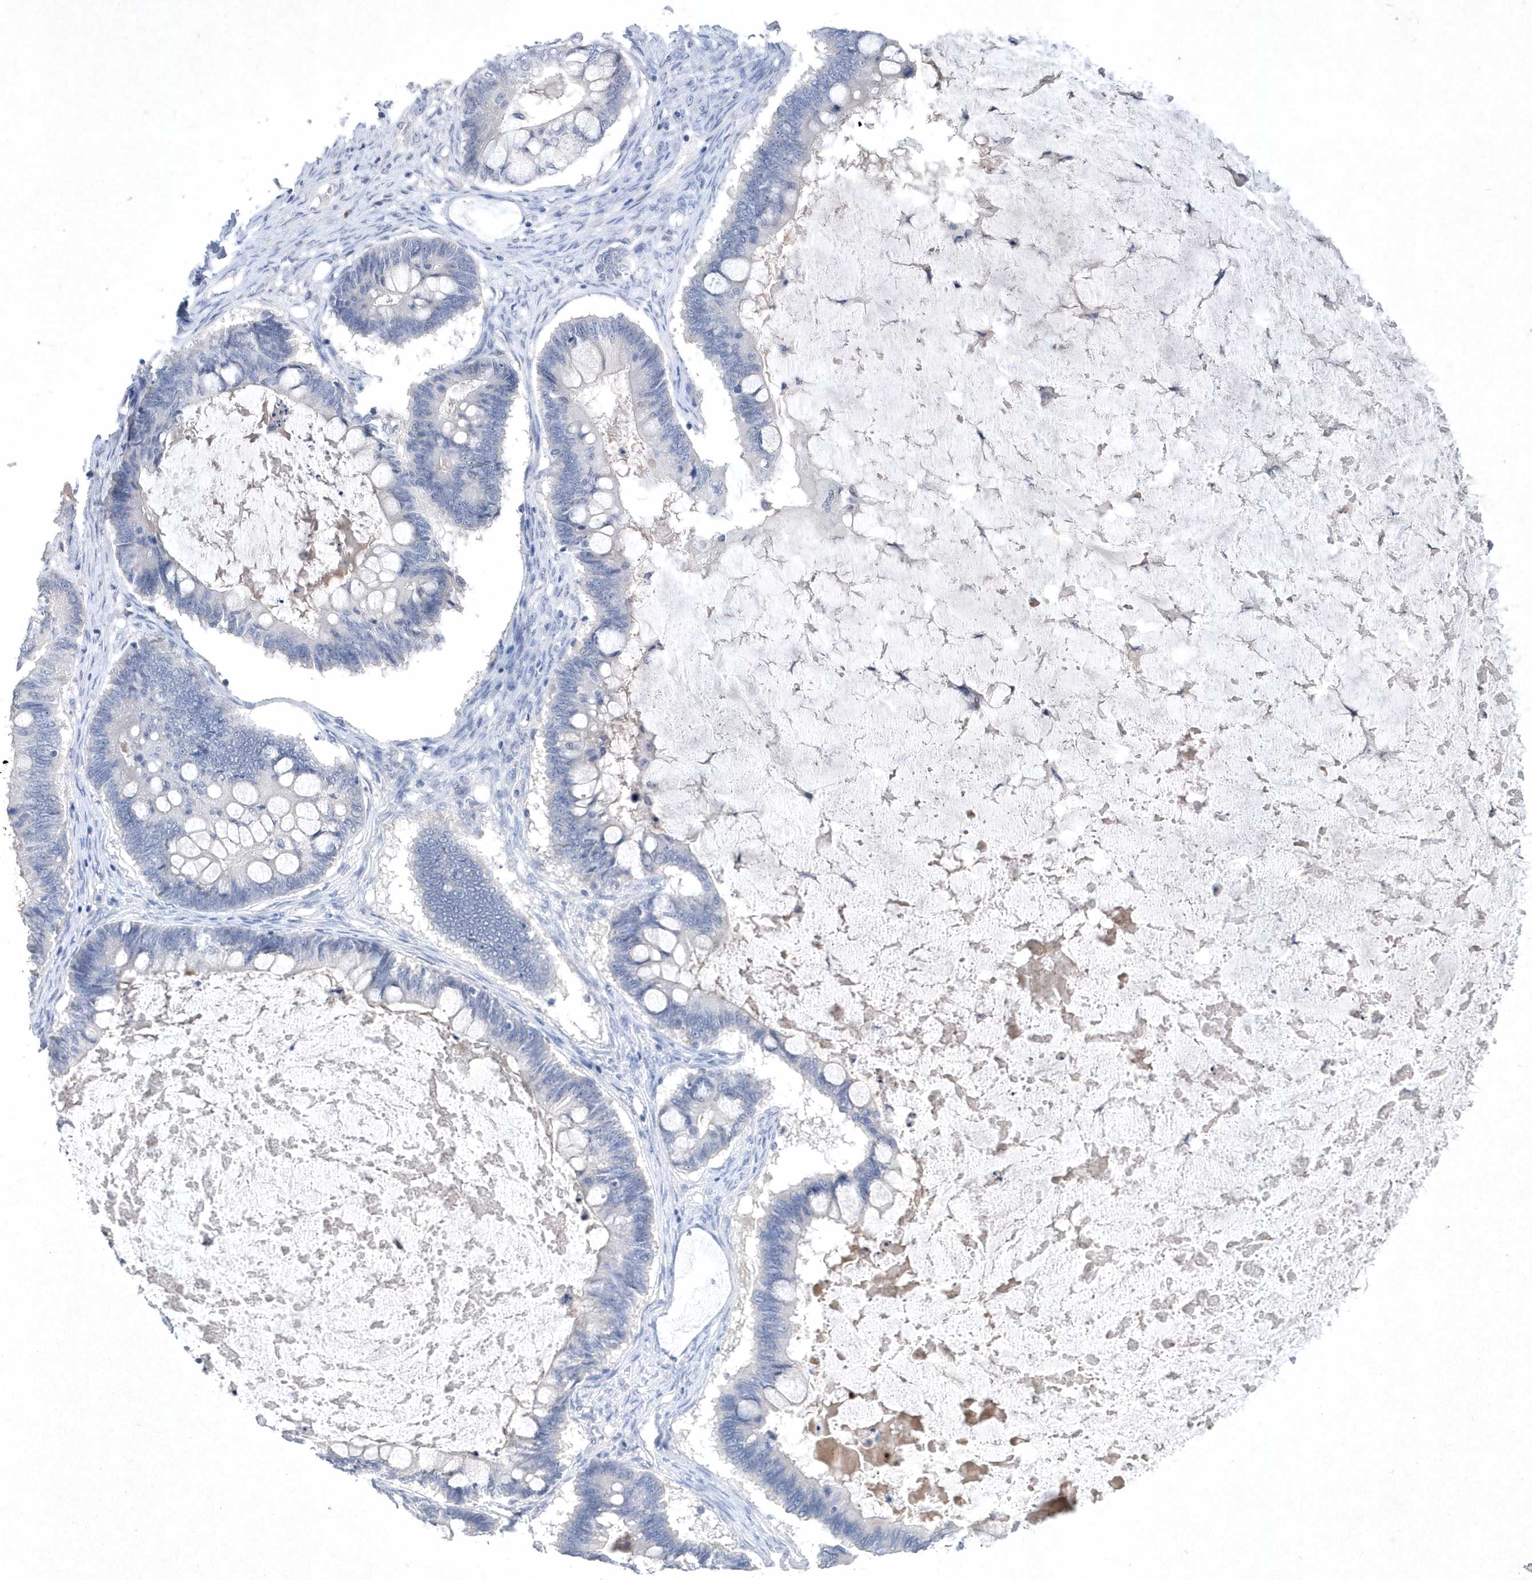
{"staining": {"intensity": "negative", "quantity": "none", "location": "none"}, "tissue": "ovarian cancer", "cell_type": "Tumor cells", "image_type": "cancer", "snomed": [{"axis": "morphology", "description": "Cystadenocarcinoma, mucinous, NOS"}, {"axis": "topography", "description": "Ovary"}], "caption": "Human ovarian cancer (mucinous cystadenocarcinoma) stained for a protein using immunohistochemistry (IHC) exhibits no positivity in tumor cells.", "gene": "BHLHA15", "patient": {"sex": "female", "age": 61}}